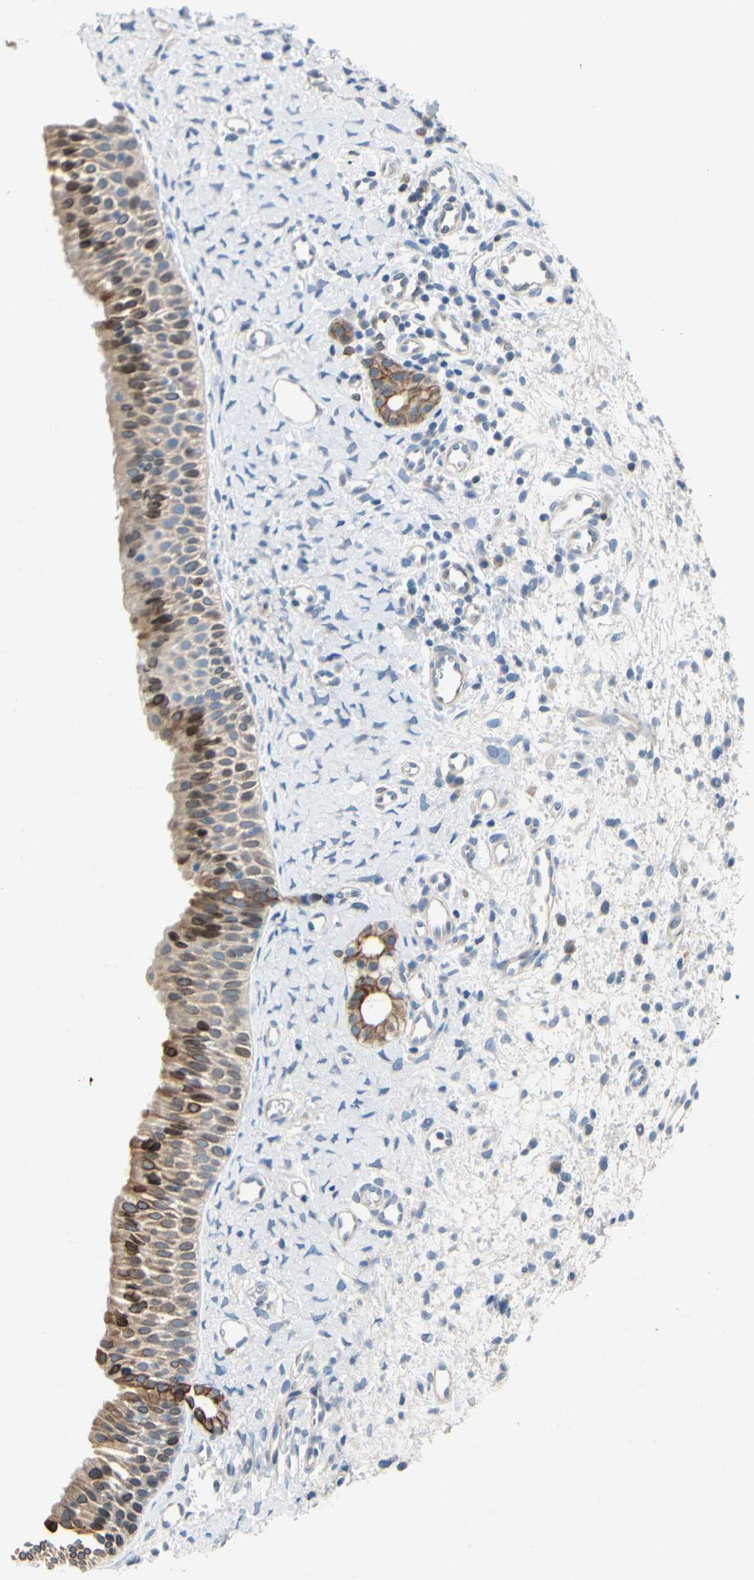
{"staining": {"intensity": "moderate", "quantity": ">75%", "location": "cytoplasmic/membranous,nuclear"}, "tissue": "nasopharynx", "cell_type": "Respiratory epithelial cells", "image_type": "normal", "snomed": [{"axis": "morphology", "description": "Normal tissue, NOS"}, {"axis": "topography", "description": "Nasopharynx"}], "caption": "This image displays benign nasopharynx stained with immunohistochemistry to label a protein in brown. The cytoplasmic/membranous,nuclear of respiratory epithelial cells show moderate positivity for the protein. Nuclei are counter-stained blue.", "gene": "ZNF132", "patient": {"sex": "male", "age": 22}}